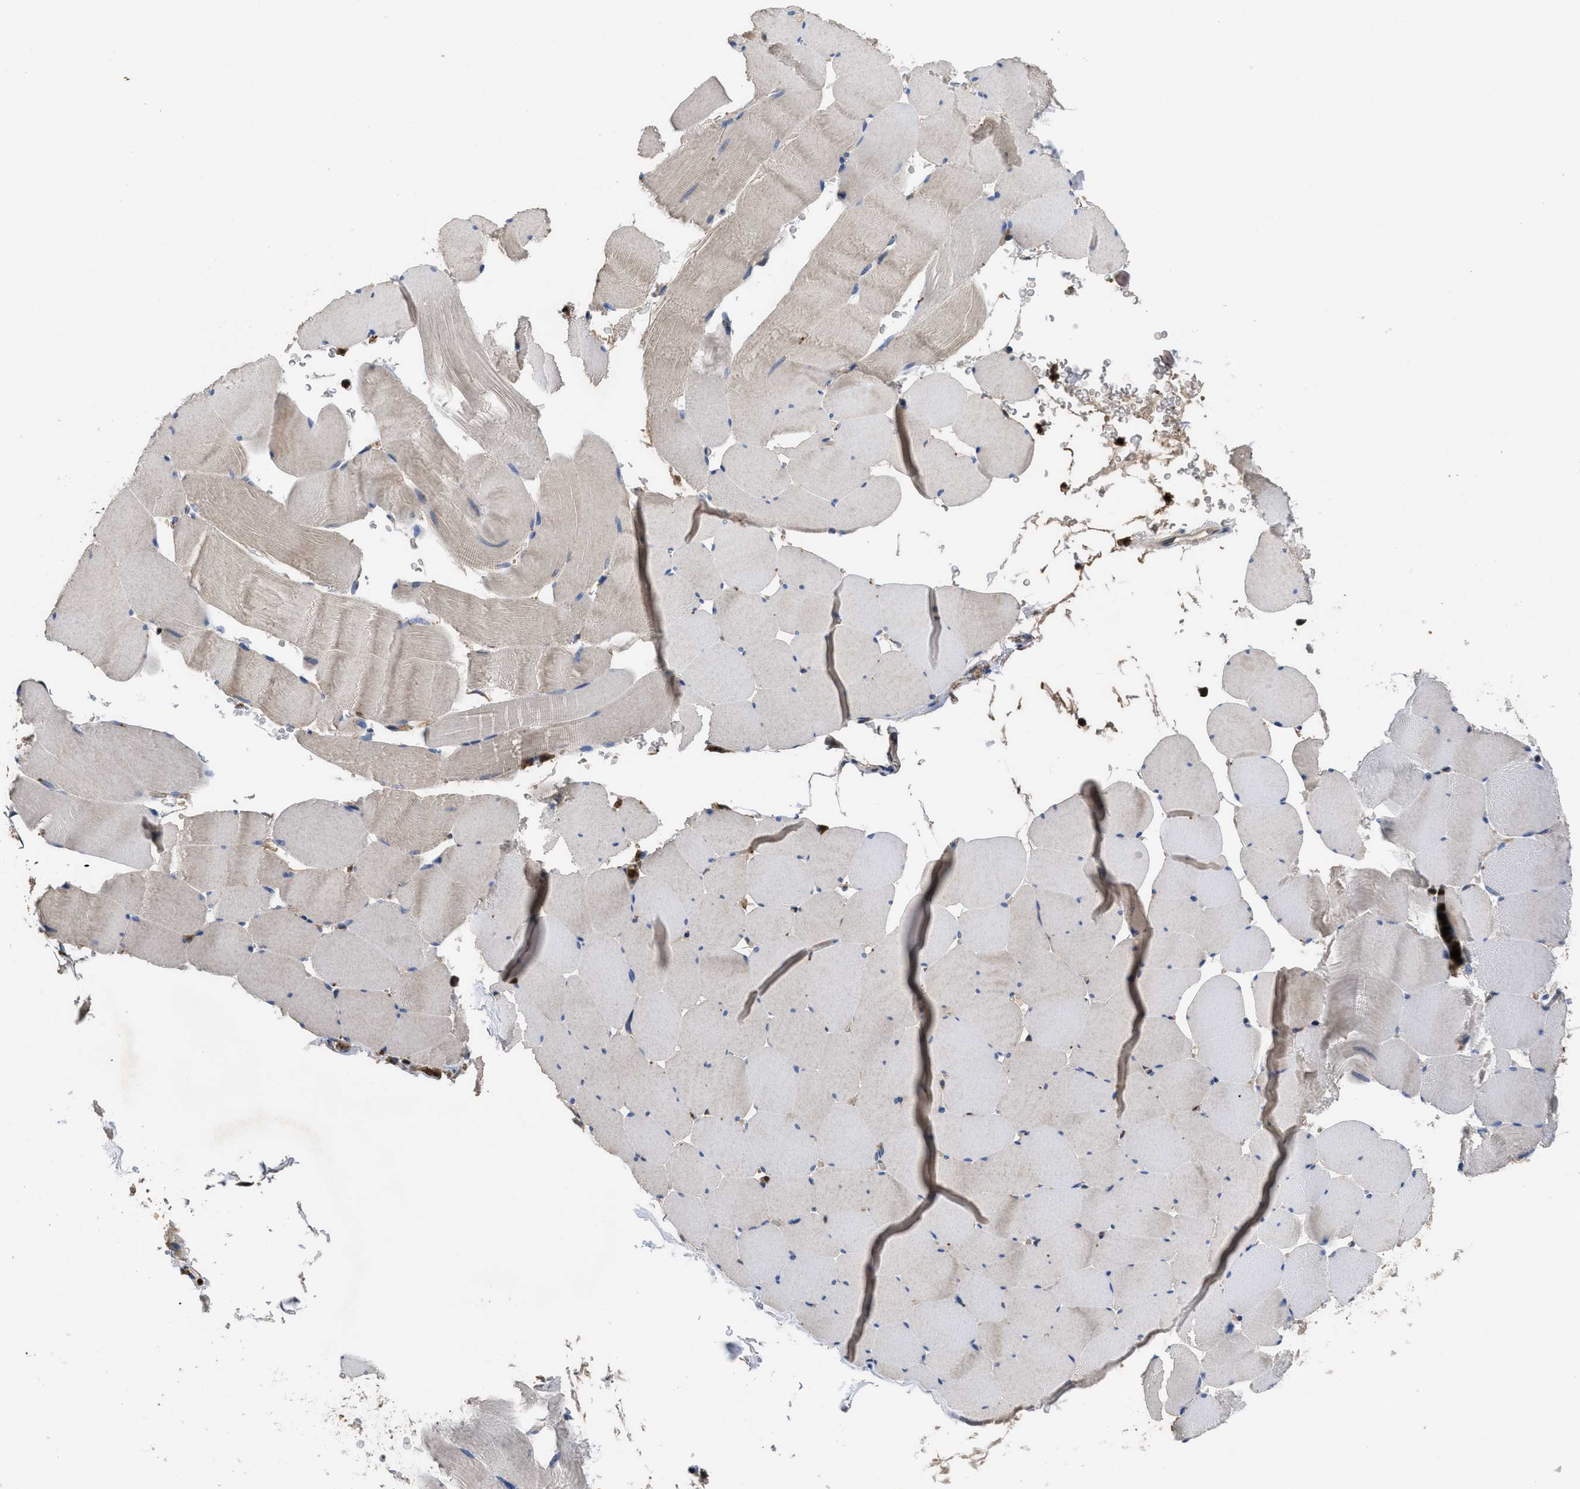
{"staining": {"intensity": "weak", "quantity": "<25%", "location": "cytoplasmic/membranous"}, "tissue": "skeletal muscle", "cell_type": "Myocytes", "image_type": "normal", "snomed": [{"axis": "morphology", "description": "Normal tissue, NOS"}, {"axis": "topography", "description": "Skeletal muscle"}], "caption": "Myocytes are negative for protein expression in unremarkable human skeletal muscle. (DAB IHC visualized using brightfield microscopy, high magnification).", "gene": "YBEY", "patient": {"sex": "male", "age": 62}}